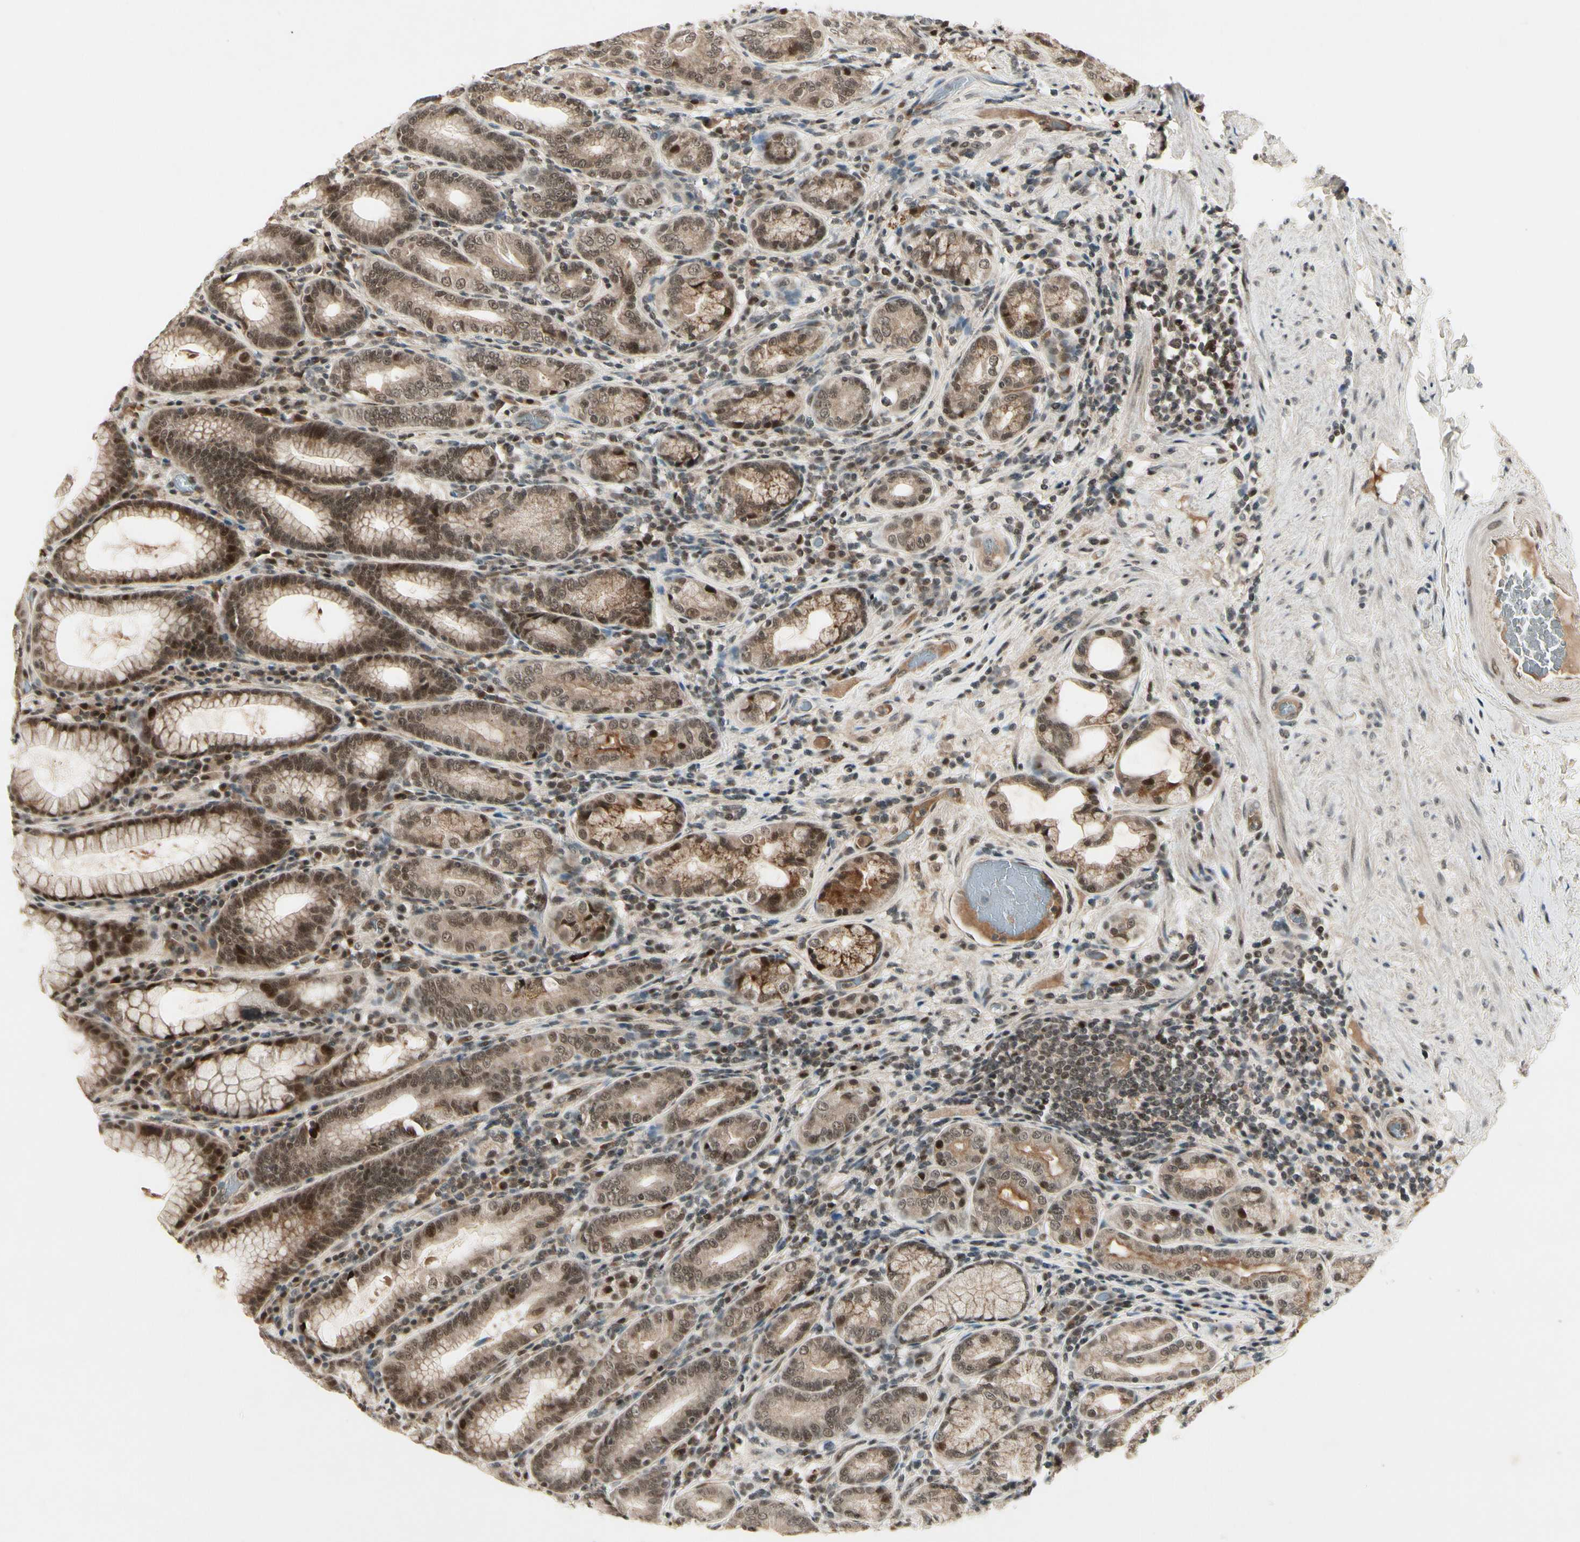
{"staining": {"intensity": "moderate", "quantity": ">75%", "location": "cytoplasmic/membranous,nuclear"}, "tissue": "stomach", "cell_type": "Glandular cells", "image_type": "normal", "snomed": [{"axis": "morphology", "description": "Normal tissue, NOS"}, {"axis": "topography", "description": "Stomach, lower"}], "caption": "A photomicrograph showing moderate cytoplasmic/membranous,nuclear expression in about >75% of glandular cells in unremarkable stomach, as visualized by brown immunohistochemical staining.", "gene": "CDK11A", "patient": {"sex": "female", "age": 76}}